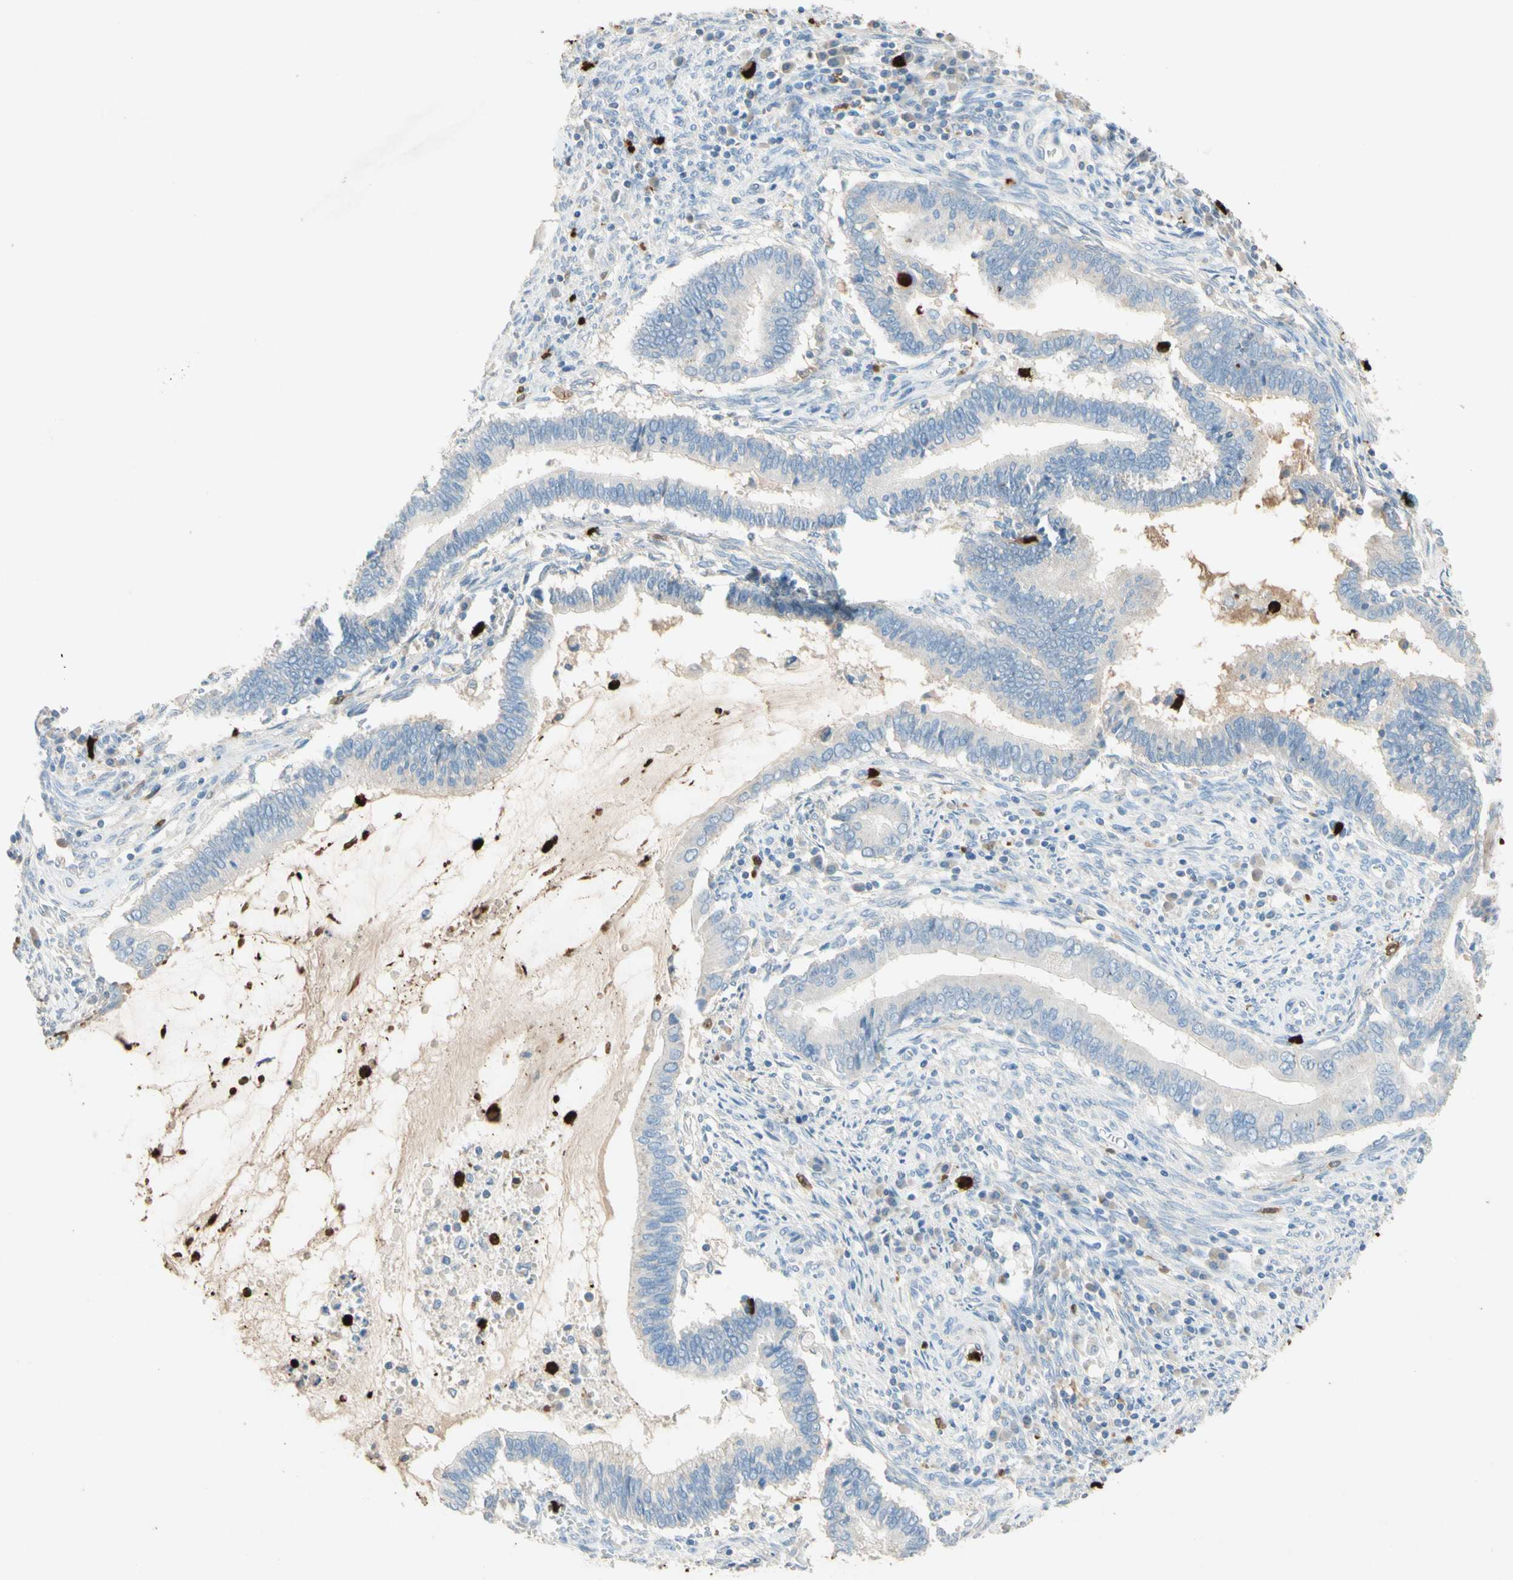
{"staining": {"intensity": "negative", "quantity": "none", "location": "none"}, "tissue": "cervical cancer", "cell_type": "Tumor cells", "image_type": "cancer", "snomed": [{"axis": "morphology", "description": "Adenocarcinoma, NOS"}, {"axis": "topography", "description": "Cervix"}], "caption": "IHC of adenocarcinoma (cervical) displays no staining in tumor cells.", "gene": "NFKBIZ", "patient": {"sex": "female", "age": 44}}